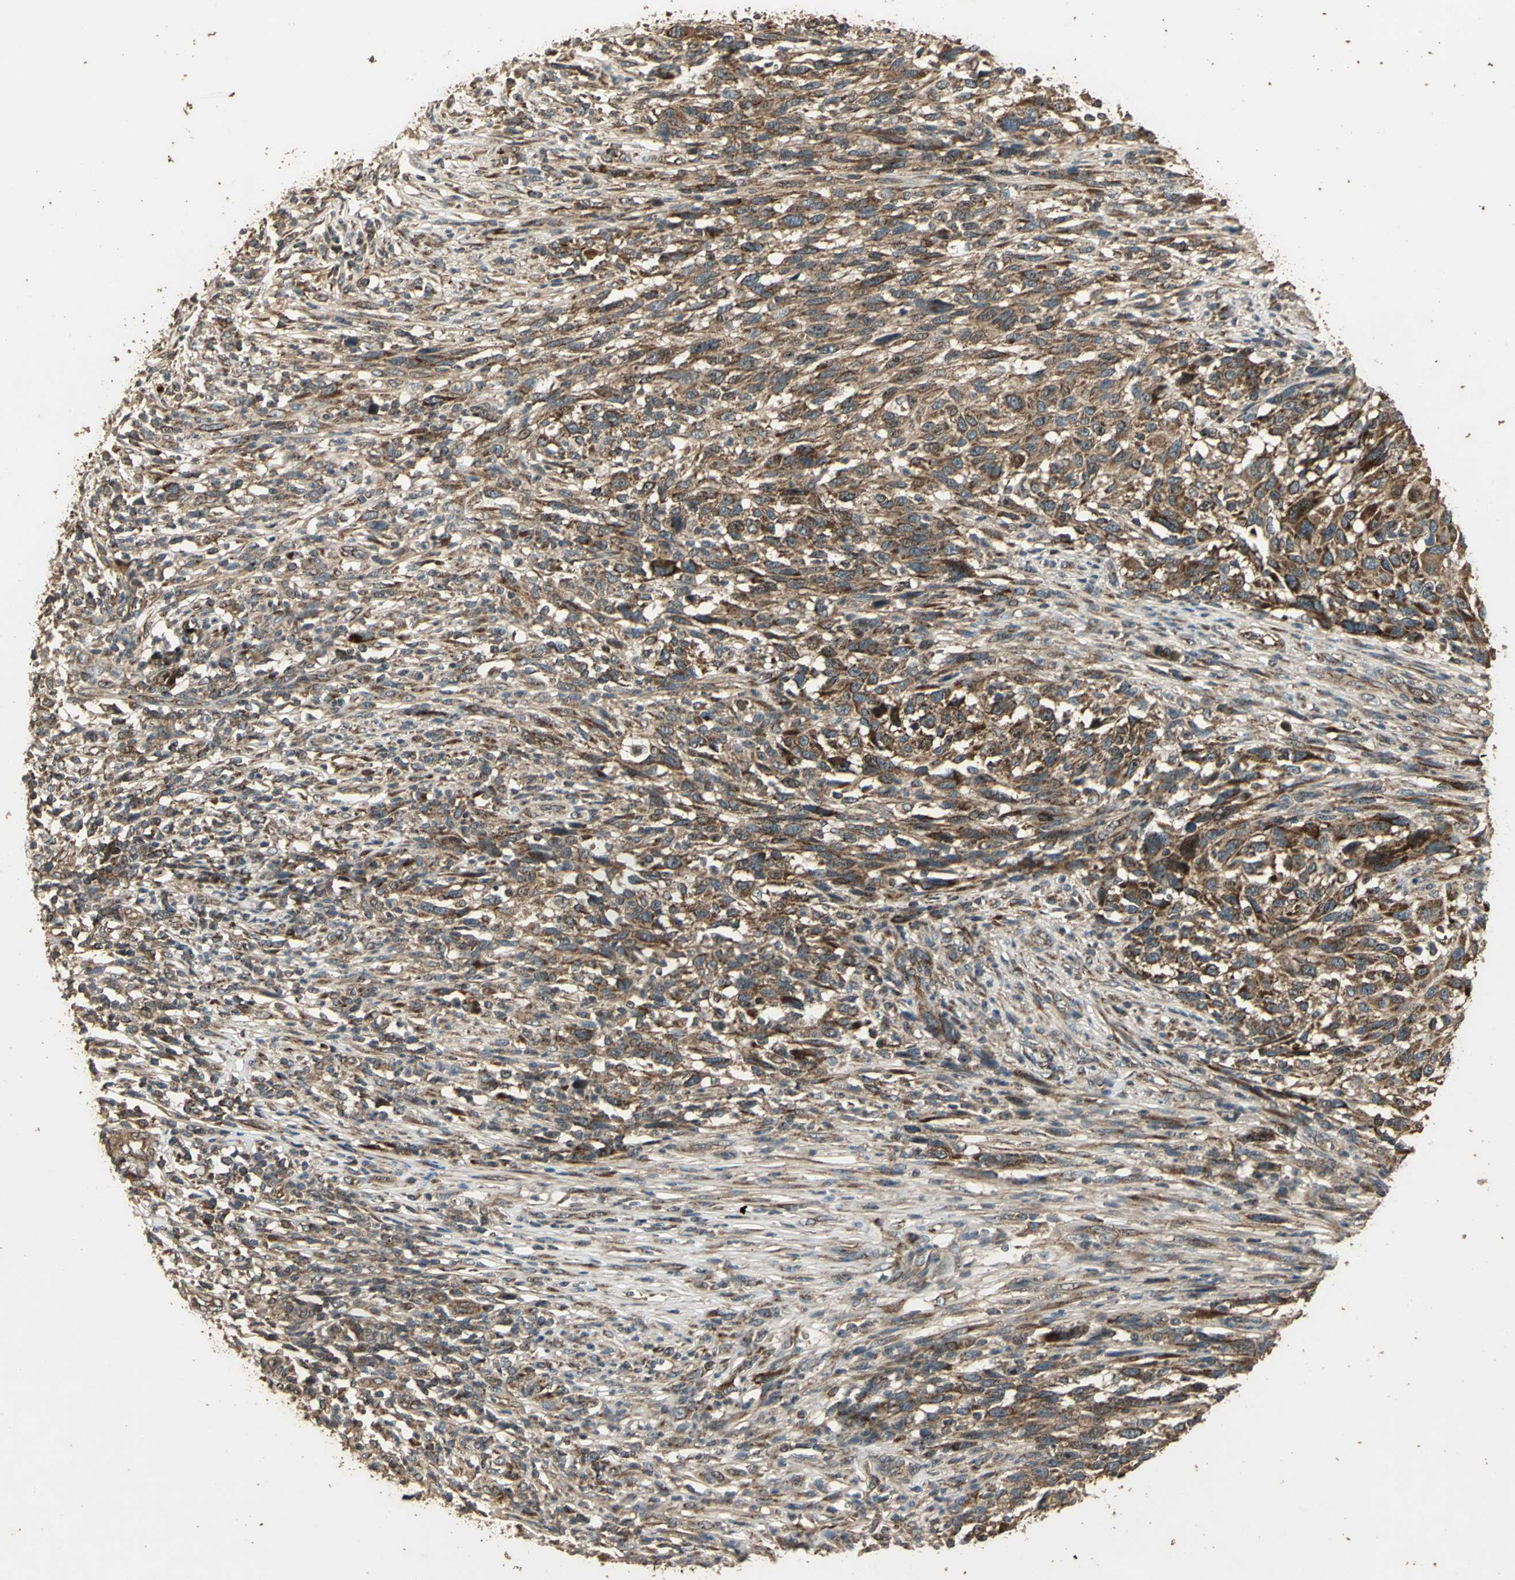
{"staining": {"intensity": "strong", "quantity": ">75%", "location": "cytoplasmic/membranous"}, "tissue": "melanoma", "cell_type": "Tumor cells", "image_type": "cancer", "snomed": [{"axis": "morphology", "description": "Malignant melanoma, Metastatic site"}, {"axis": "topography", "description": "Lymph node"}], "caption": "The micrograph exhibits immunohistochemical staining of melanoma. There is strong cytoplasmic/membranous staining is seen in about >75% of tumor cells. (brown staining indicates protein expression, while blue staining denotes nuclei).", "gene": "KANK1", "patient": {"sex": "male", "age": 61}}